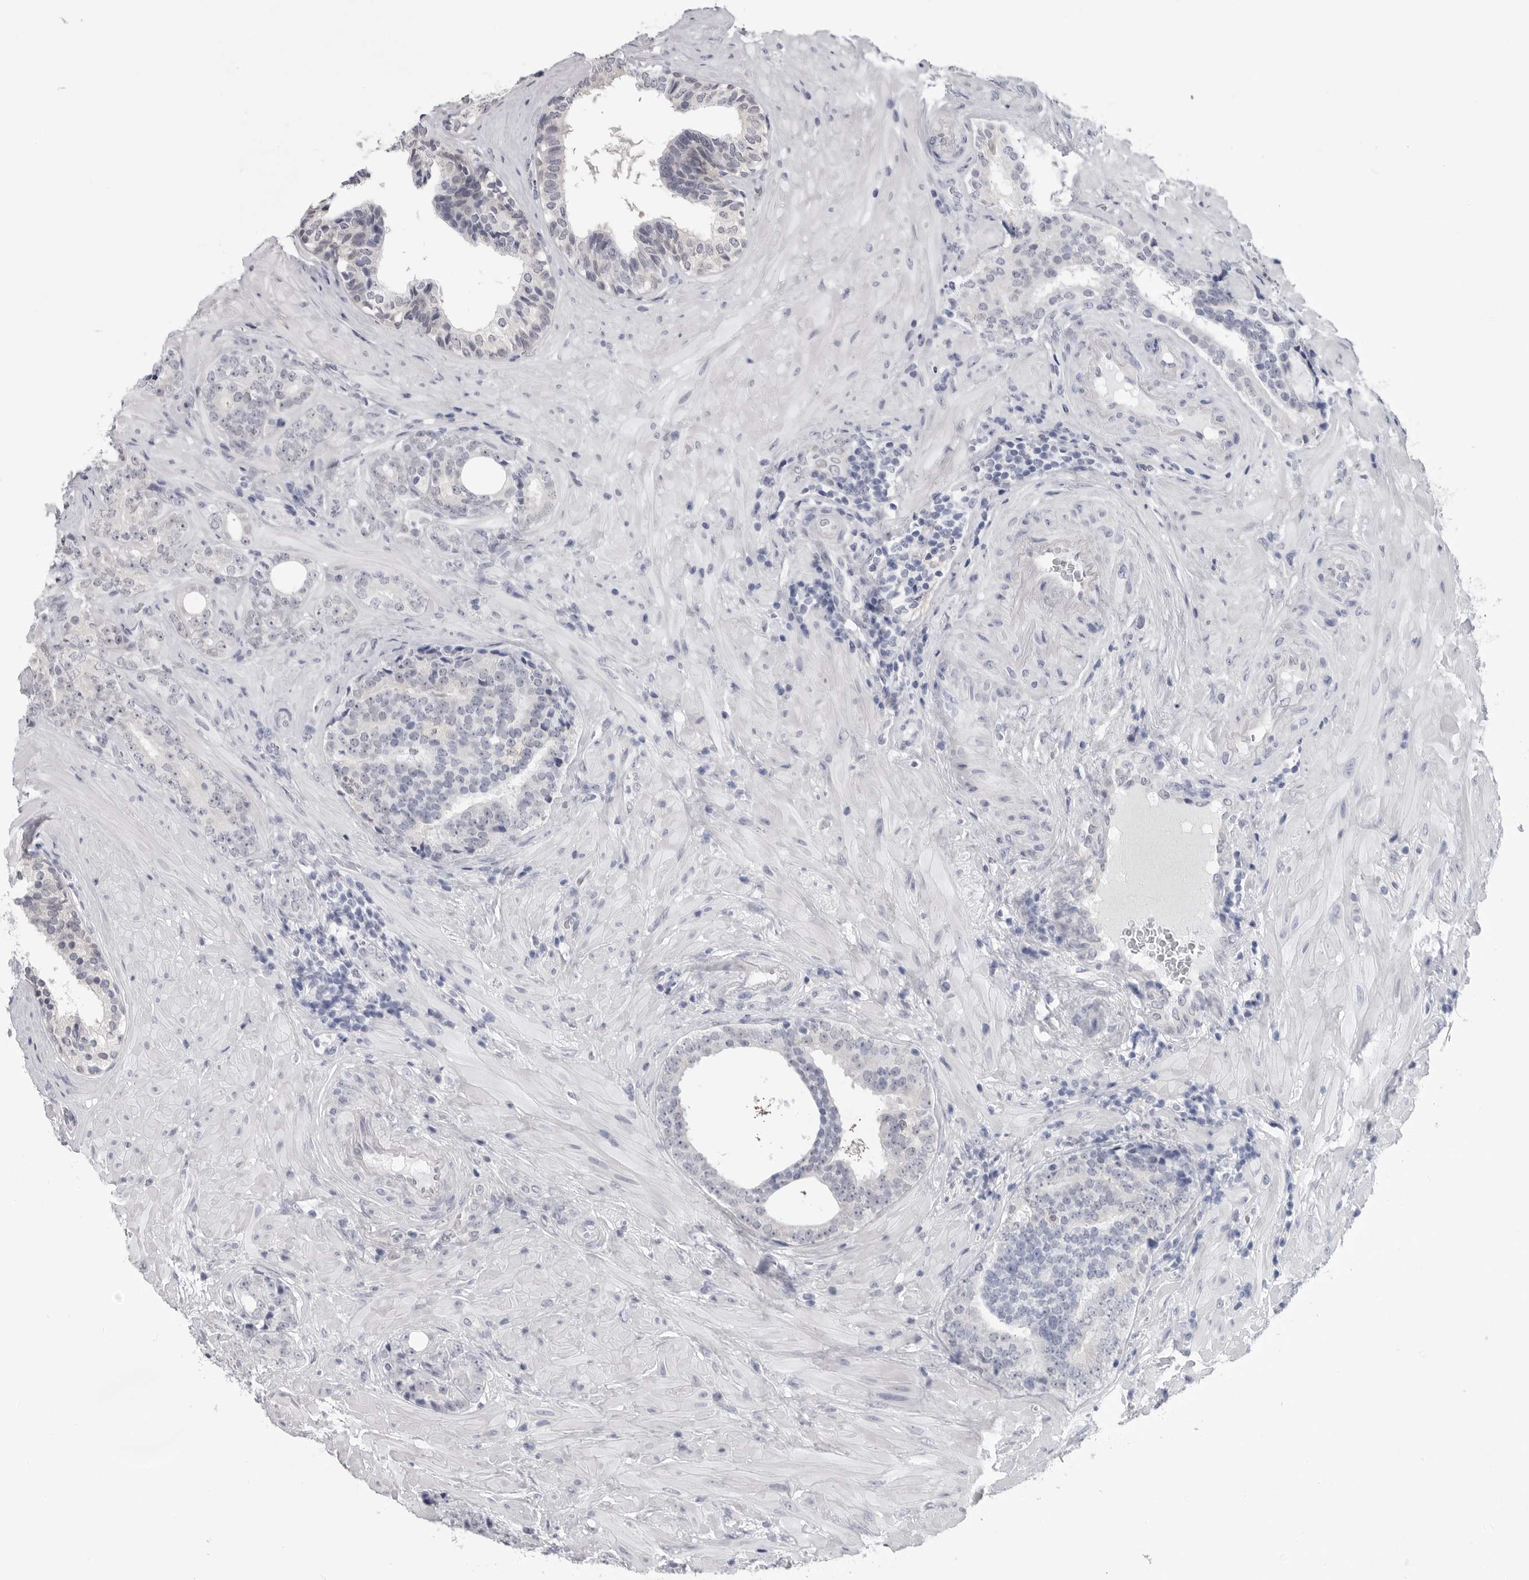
{"staining": {"intensity": "negative", "quantity": "none", "location": "none"}, "tissue": "prostate cancer", "cell_type": "Tumor cells", "image_type": "cancer", "snomed": [{"axis": "morphology", "description": "Adenocarcinoma, High grade"}, {"axis": "topography", "description": "Prostate"}], "caption": "High magnification brightfield microscopy of prostate high-grade adenocarcinoma stained with DAB (3,3'-diaminobenzidine) (brown) and counterstained with hematoxylin (blue): tumor cells show no significant expression.", "gene": "PNPO", "patient": {"sex": "male", "age": 56}}